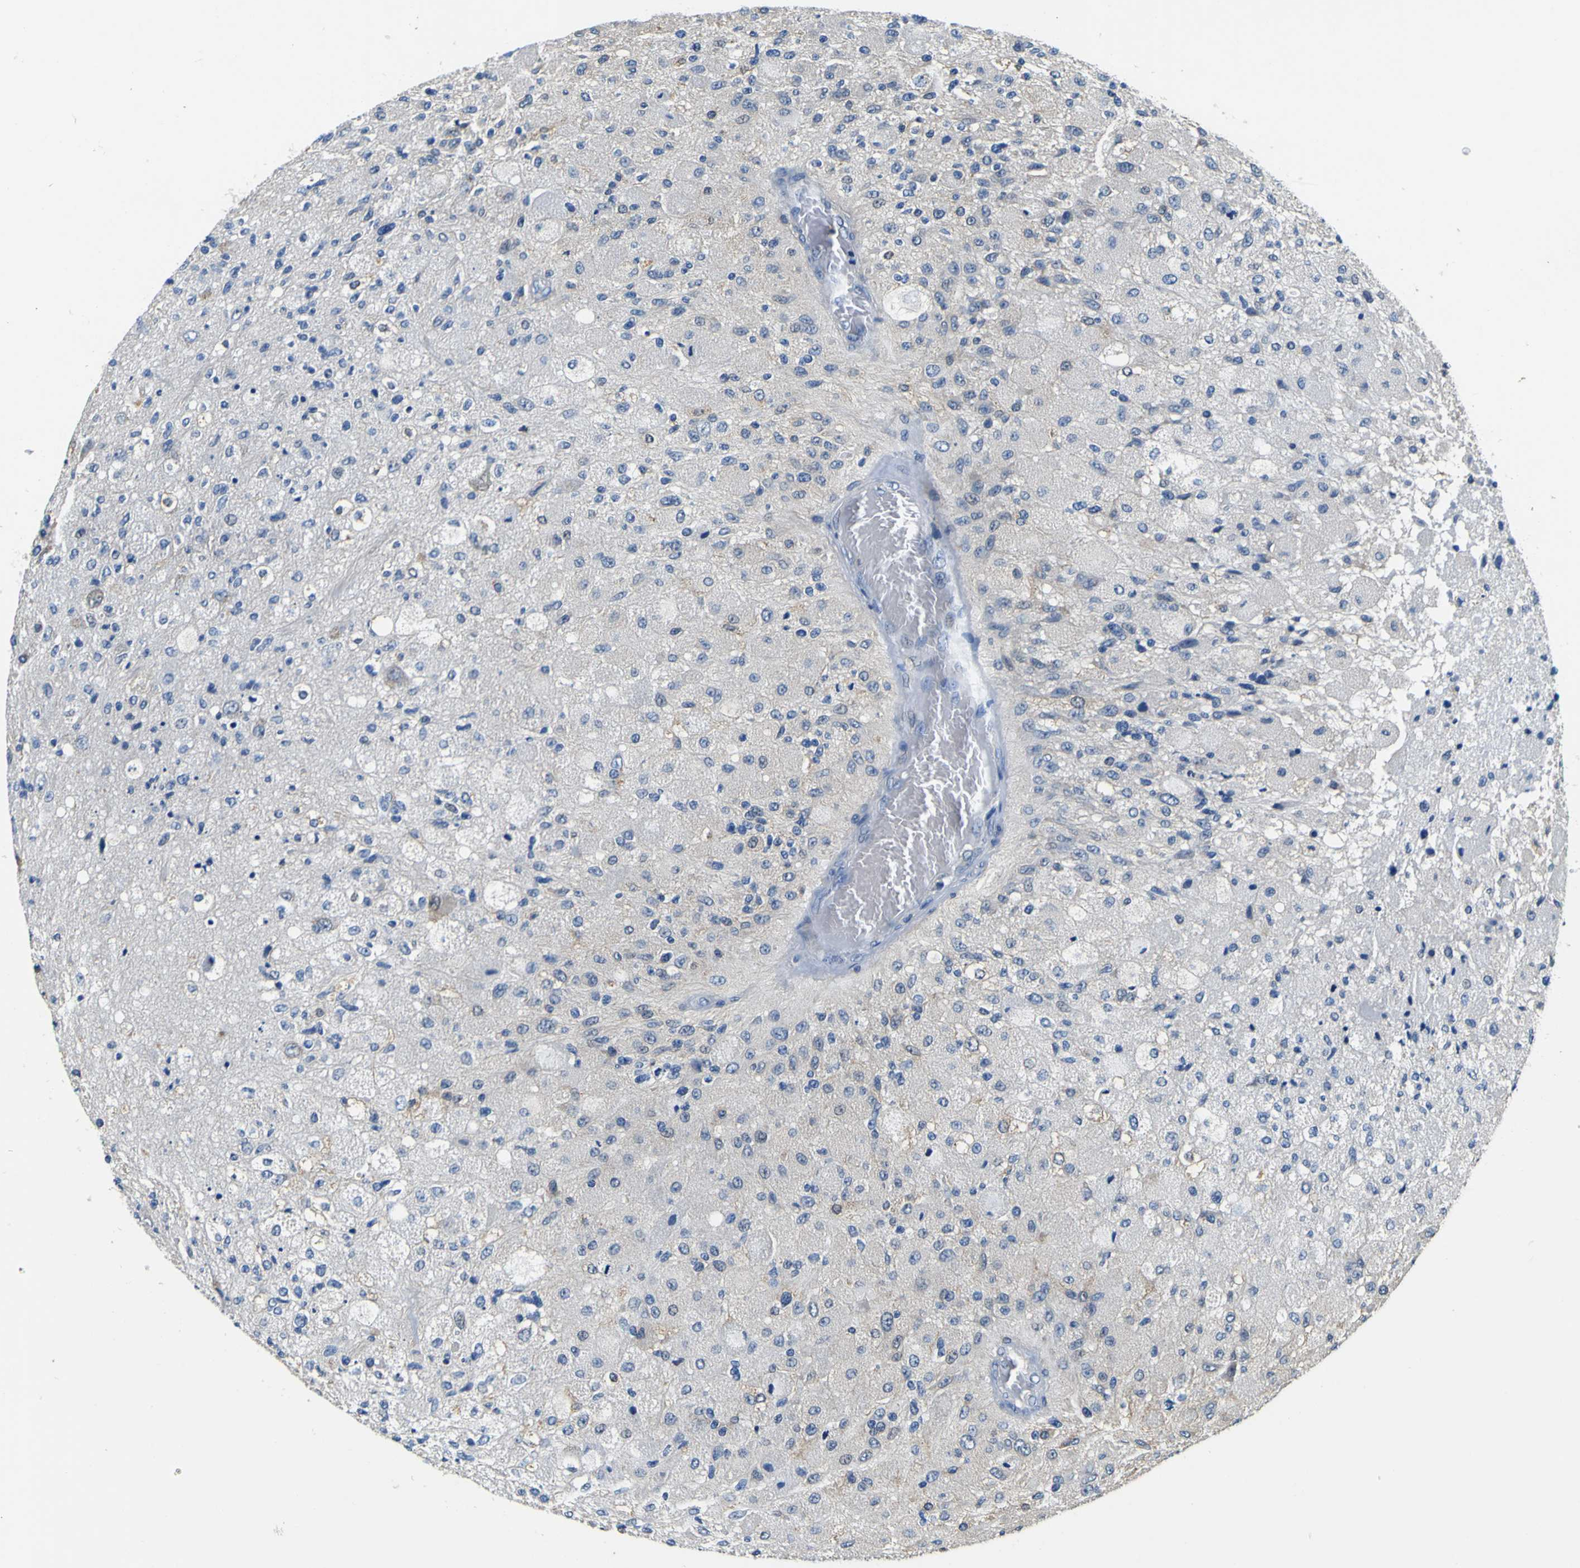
{"staining": {"intensity": "weak", "quantity": "<25%", "location": "cytoplasmic/membranous"}, "tissue": "glioma", "cell_type": "Tumor cells", "image_type": "cancer", "snomed": [{"axis": "morphology", "description": "Normal tissue, NOS"}, {"axis": "morphology", "description": "Glioma, malignant, High grade"}, {"axis": "topography", "description": "Cerebral cortex"}], "caption": "An IHC micrograph of glioma is shown. There is no staining in tumor cells of glioma.", "gene": "TNIK", "patient": {"sex": "male", "age": 77}}